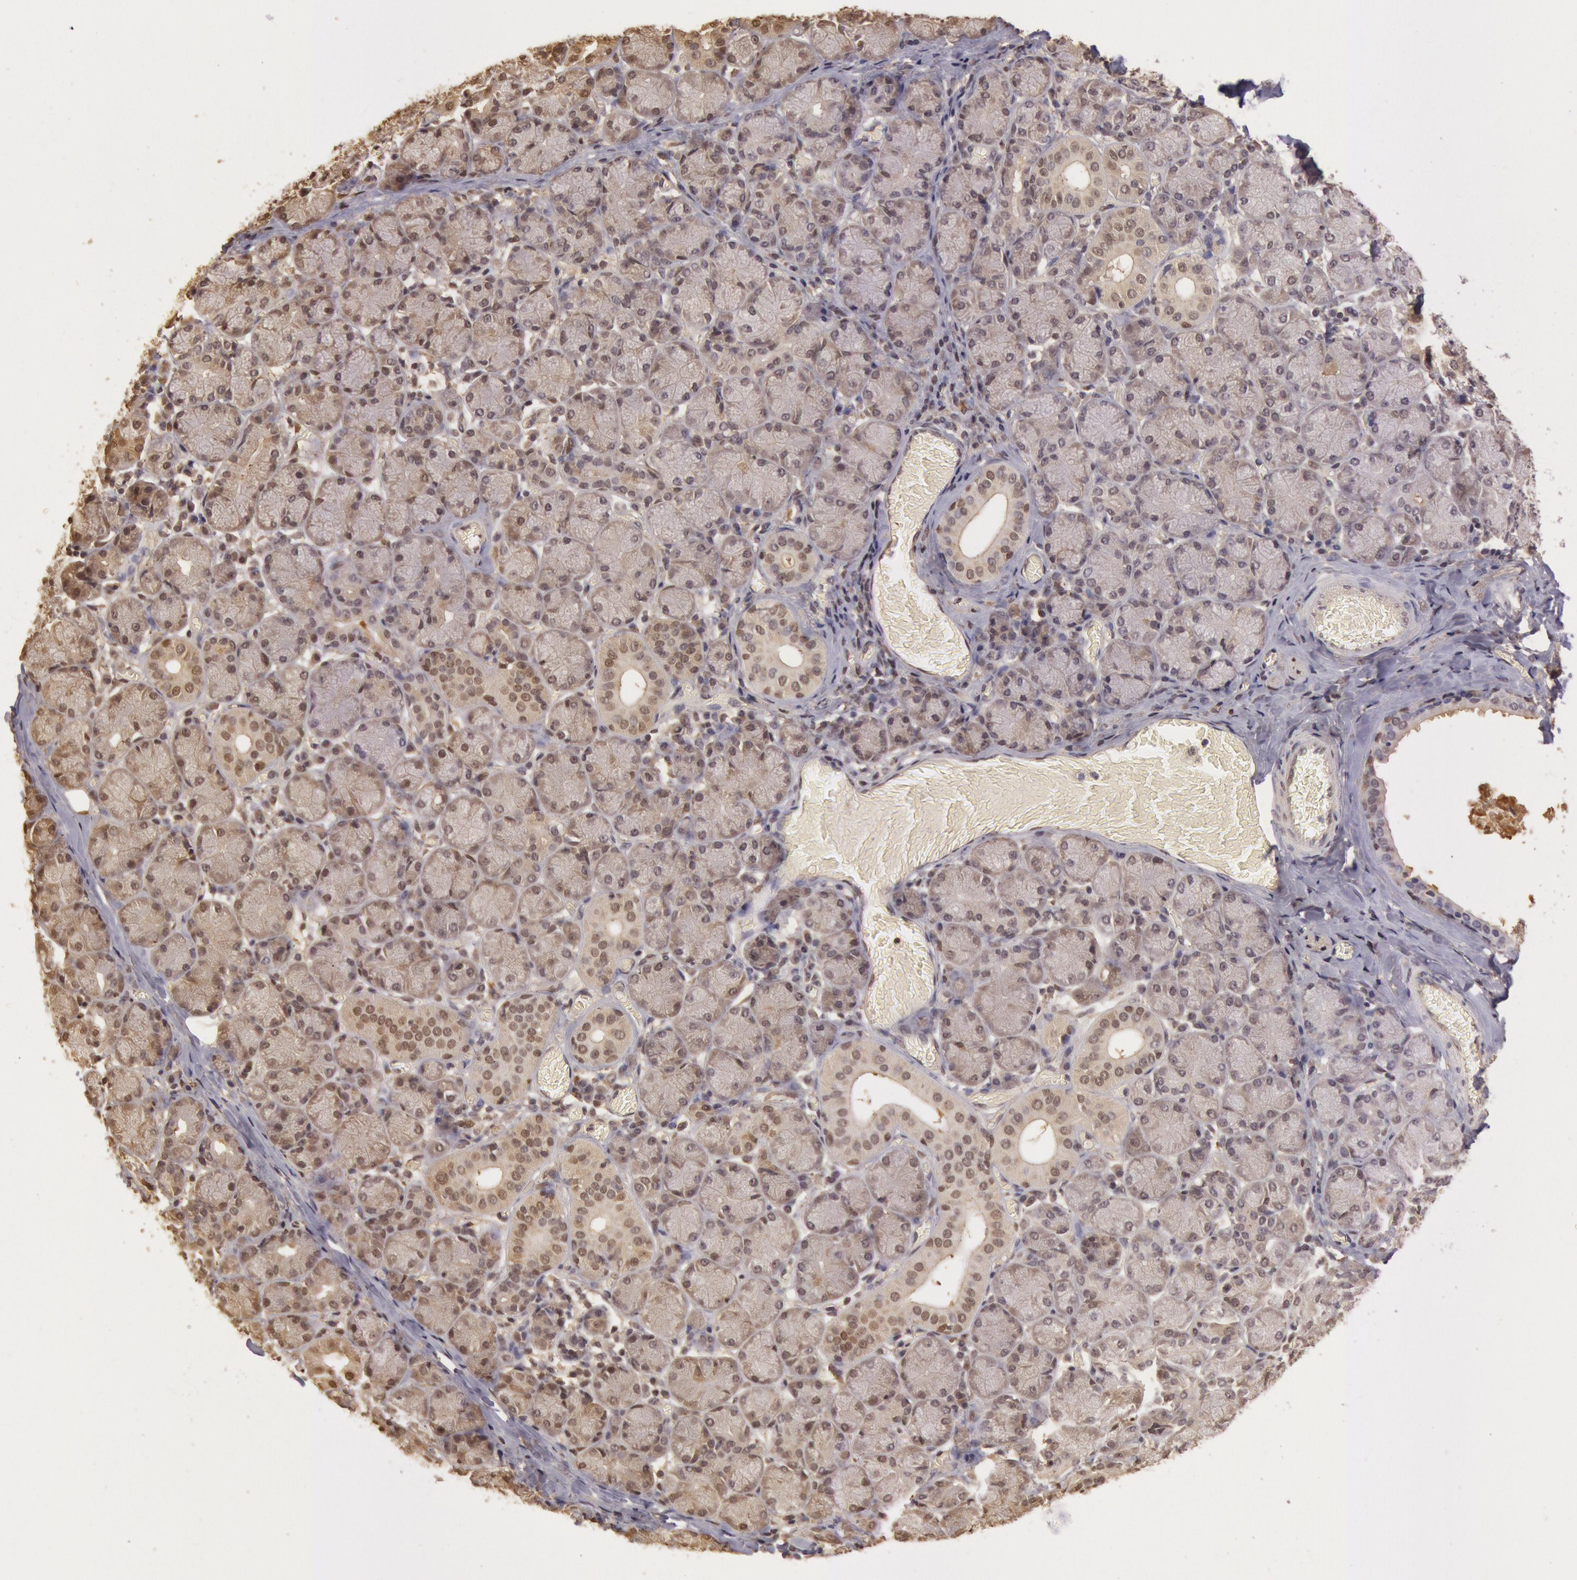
{"staining": {"intensity": "weak", "quantity": "25%-75%", "location": "cytoplasmic/membranous,nuclear"}, "tissue": "salivary gland", "cell_type": "Glandular cells", "image_type": "normal", "snomed": [{"axis": "morphology", "description": "Normal tissue, NOS"}, {"axis": "topography", "description": "Salivary gland"}], "caption": "Normal salivary gland was stained to show a protein in brown. There is low levels of weak cytoplasmic/membranous,nuclear expression in approximately 25%-75% of glandular cells. The staining was performed using DAB, with brown indicating positive protein expression. Nuclei are stained blue with hematoxylin.", "gene": "SOD1", "patient": {"sex": "male", "age": 54}}